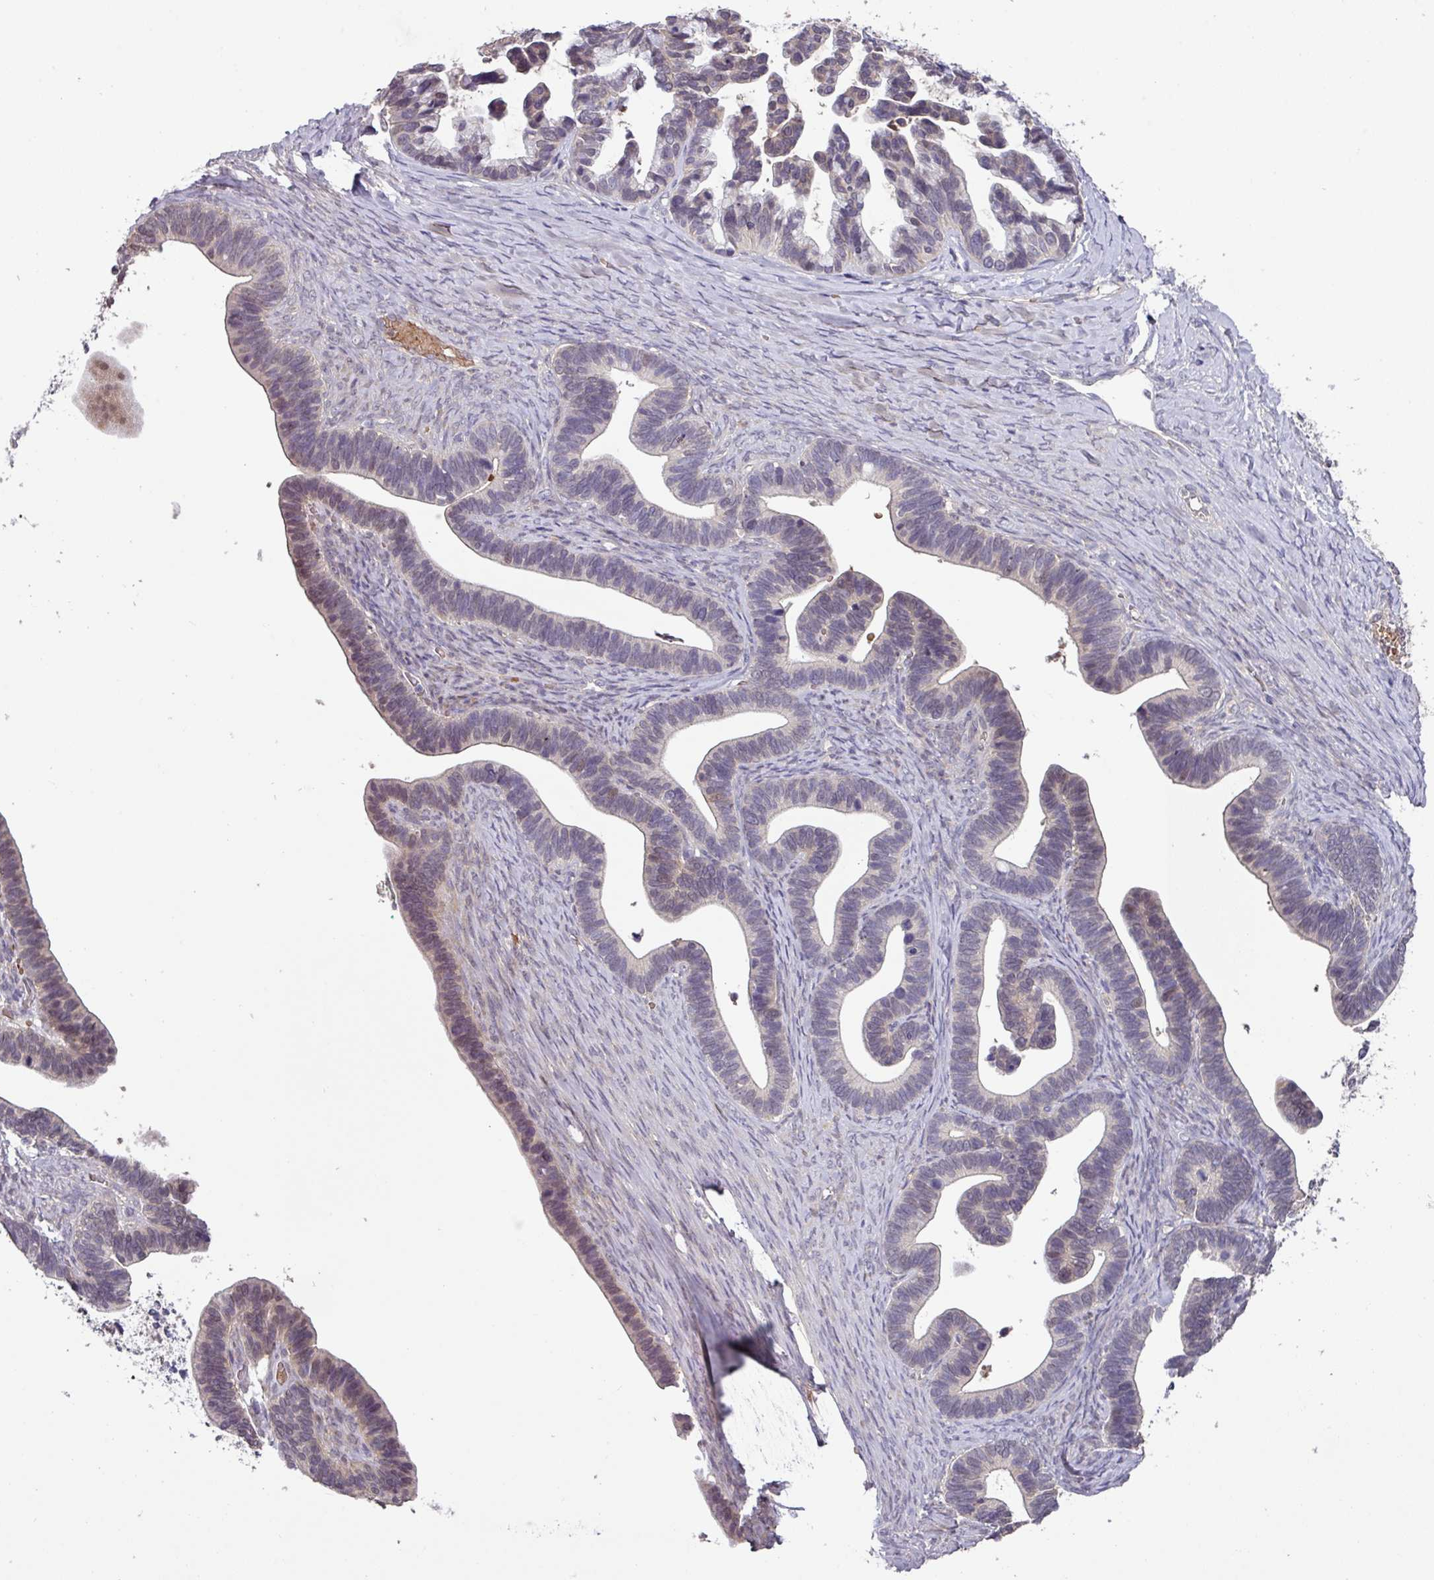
{"staining": {"intensity": "weak", "quantity": "<25%", "location": "cytoplasmic/membranous"}, "tissue": "ovarian cancer", "cell_type": "Tumor cells", "image_type": "cancer", "snomed": [{"axis": "morphology", "description": "Cystadenocarcinoma, serous, NOS"}, {"axis": "topography", "description": "Ovary"}], "caption": "Immunohistochemical staining of ovarian serous cystadenocarcinoma displays no significant positivity in tumor cells.", "gene": "SLC5A10", "patient": {"sex": "female", "age": 56}}